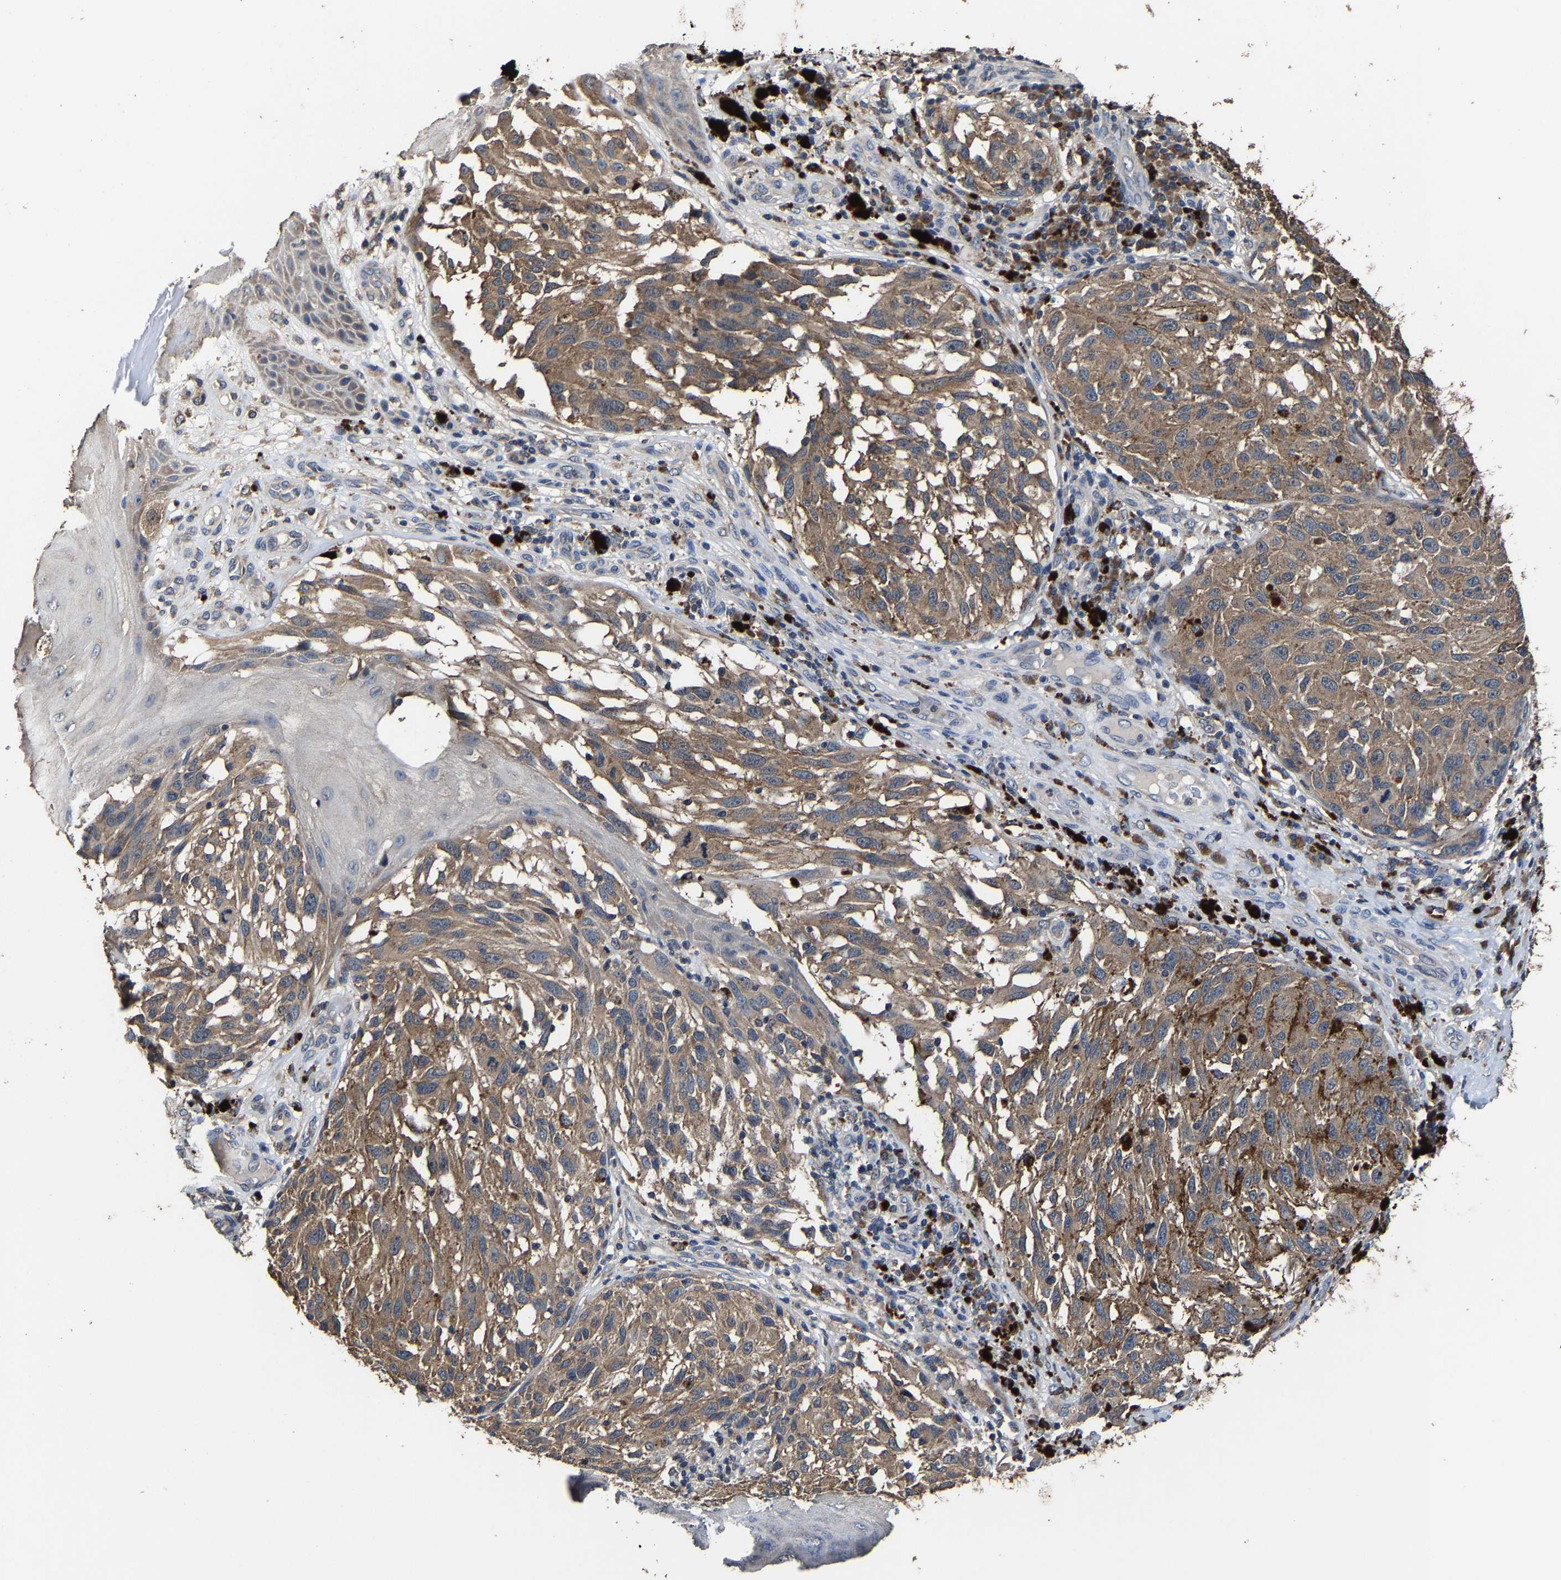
{"staining": {"intensity": "moderate", "quantity": ">75%", "location": "cytoplasmic/membranous"}, "tissue": "melanoma", "cell_type": "Tumor cells", "image_type": "cancer", "snomed": [{"axis": "morphology", "description": "Malignant melanoma, NOS"}, {"axis": "topography", "description": "Skin"}], "caption": "Immunohistochemistry (IHC) (DAB) staining of melanoma exhibits moderate cytoplasmic/membranous protein positivity in approximately >75% of tumor cells.", "gene": "EBAG9", "patient": {"sex": "female", "age": 73}}